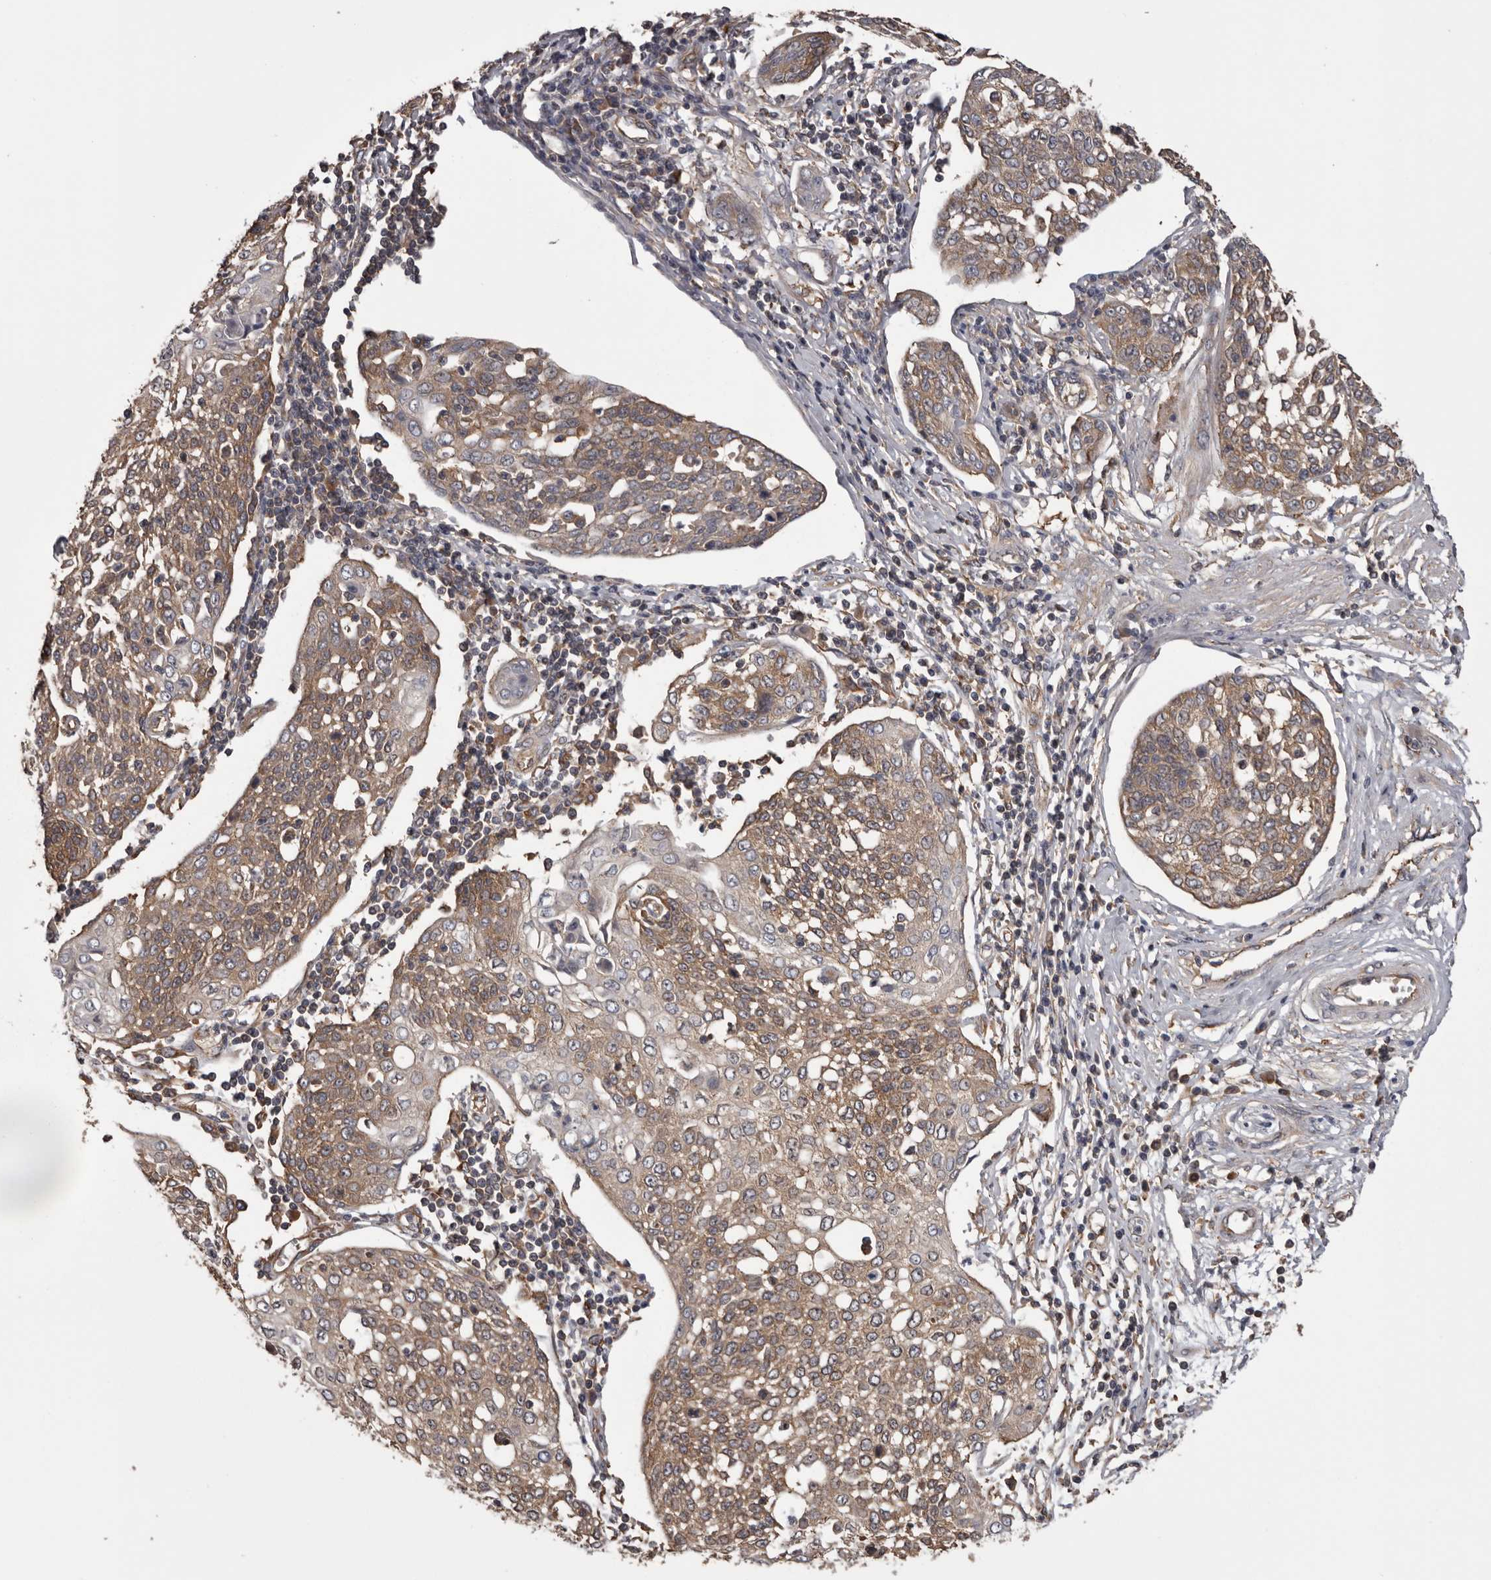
{"staining": {"intensity": "moderate", "quantity": ">75%", "location": "cytoplasmic/membranous"}, "tissue": "cervical cancer", "cell_type": "Tumor cells", "image_type": "cancer", "snomed": [{"axis": "morphology", "description": "Squamous cell carcinoma, NOS"}, {"axis": "topography", "description": "Cervix"}], "caption": "Immunohistochemical staining of human cervical squamous cell carcinoma exhibits medium levels of moderate cytoplasmic/membranous protein positivity in approximately >75% of tumor cells.", "gene": "DARS1", "patient": {"sex": "female", "age": 34}}